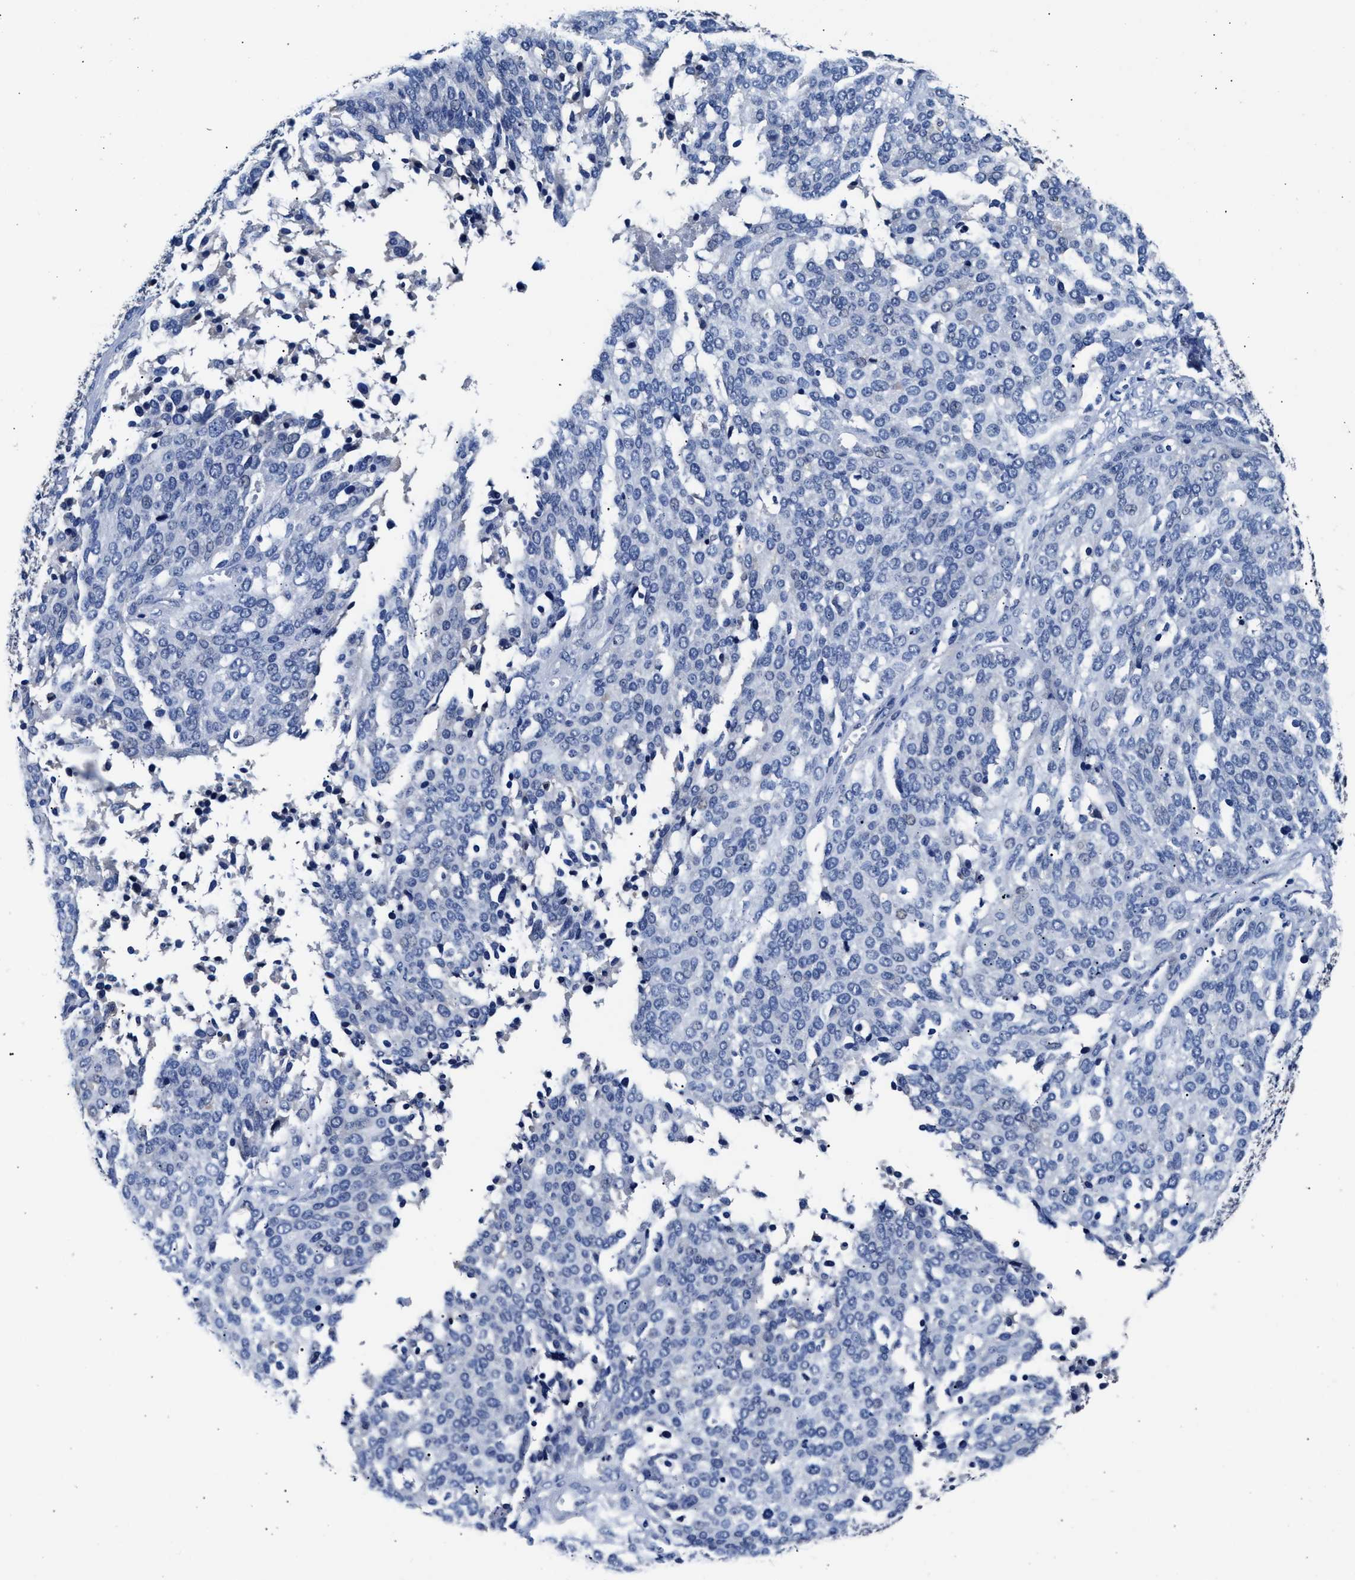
{"staining": {"intensity": "negative", "quantity": "none", "location": "none"}, "tissue": "ovarian cancer", "cell_type": "Tumor cells", "image_type": "cancer", "snomed": [{"axis": "morphology", "description": "Cystadenocarcinoma, serous, NOS"}, {"axis": "topography", "description": "Ovary"}], "caption": "This is an immunohistochemistry (IHC) micrograph of human ovarian cancer. There is no staining in tumor cells.", "gene": "GSTM1", "patient": {"sex": "female", "age": 44}}